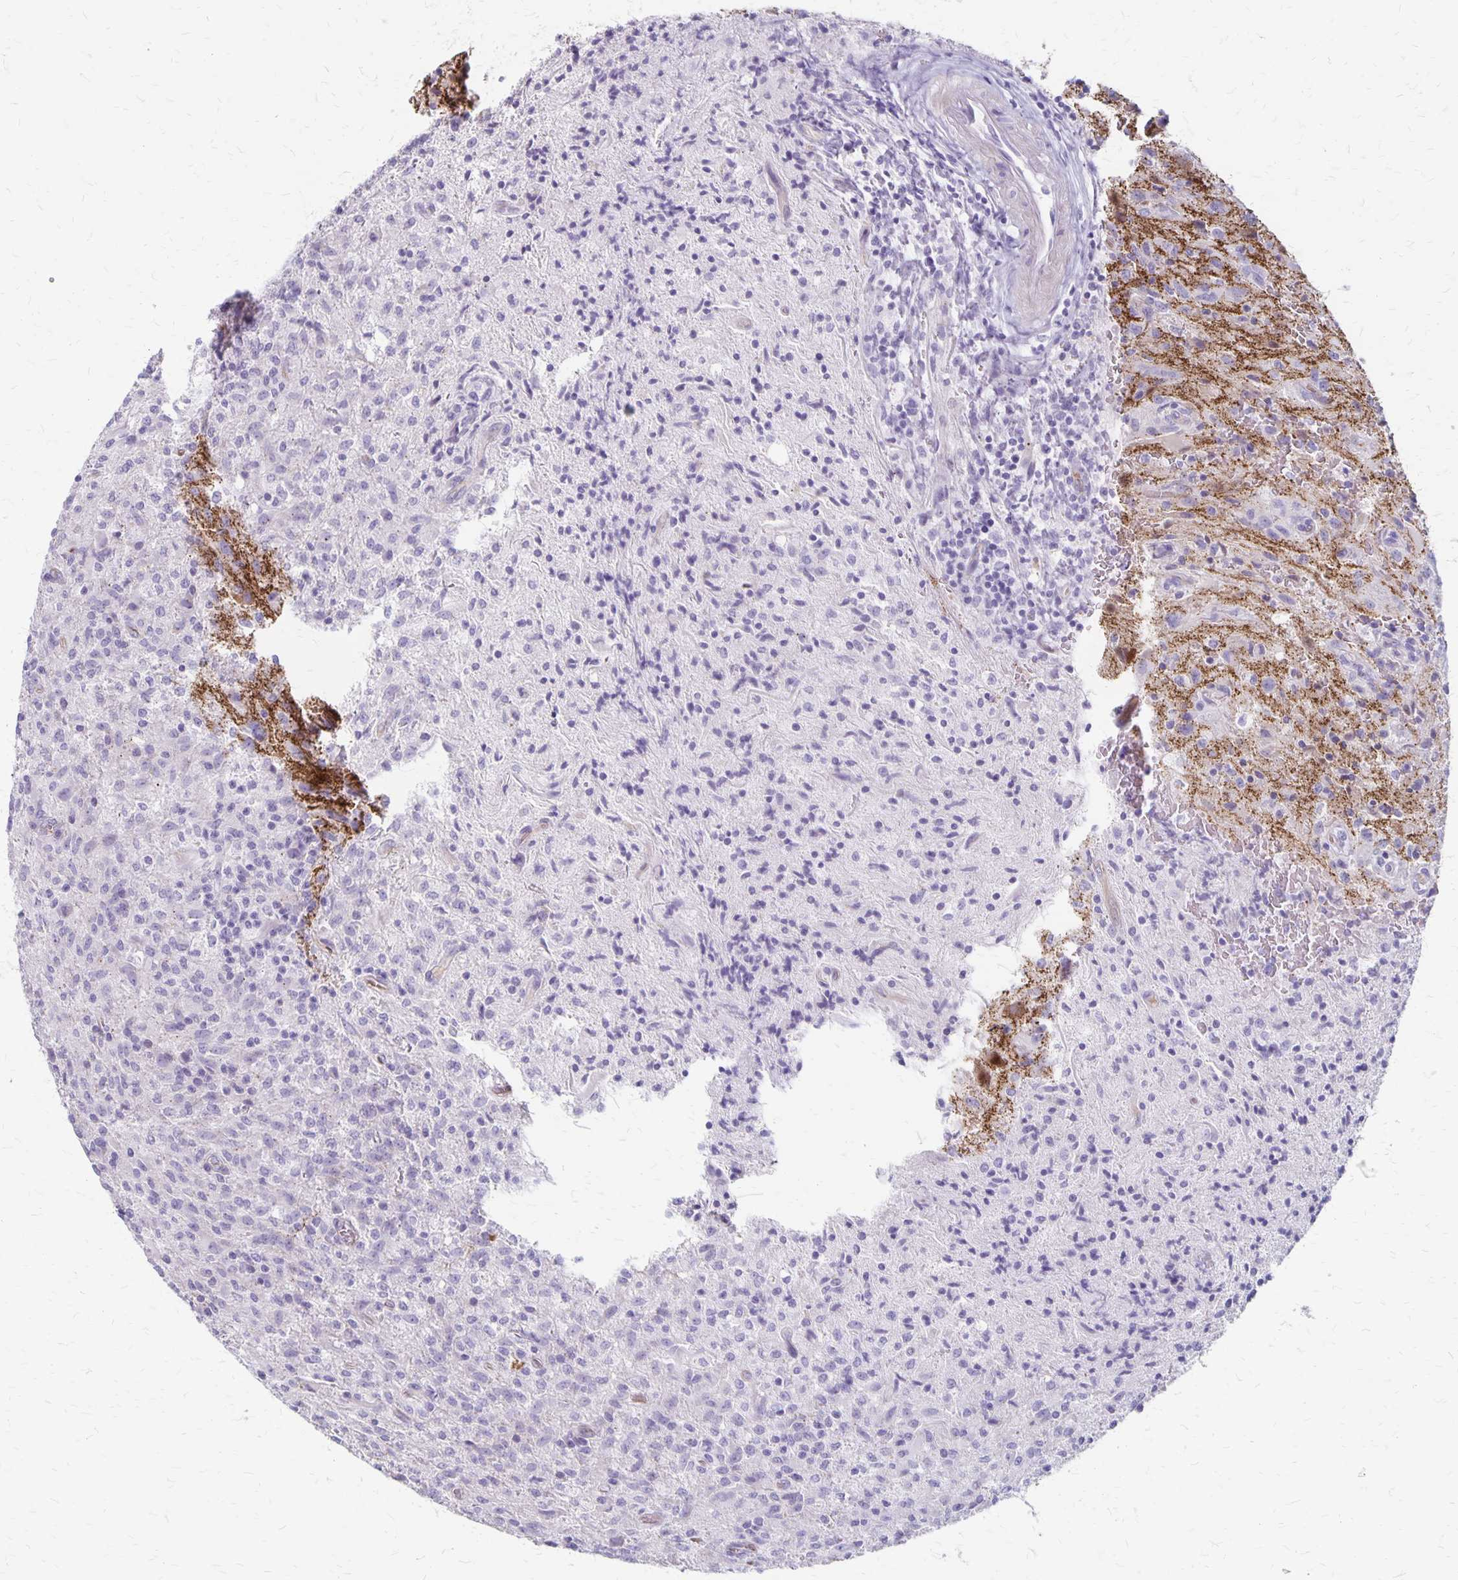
{"staining": {"intensity": "negative", "quantity": "none", "location": "none"}, "tissue": "glioma", "cell_type": "Tumor cells", "image_type": "cancer", "snomed": [{"axis": "morphology", "description": "Glioma, malignant, High grade"}, {"axis": "topography", "description": "Brain"}], "caption": "Tumor cells show no significant protein staining in glioma.", "gene": "HOMER1", "patient": {"sex": "male", "age": 68}}